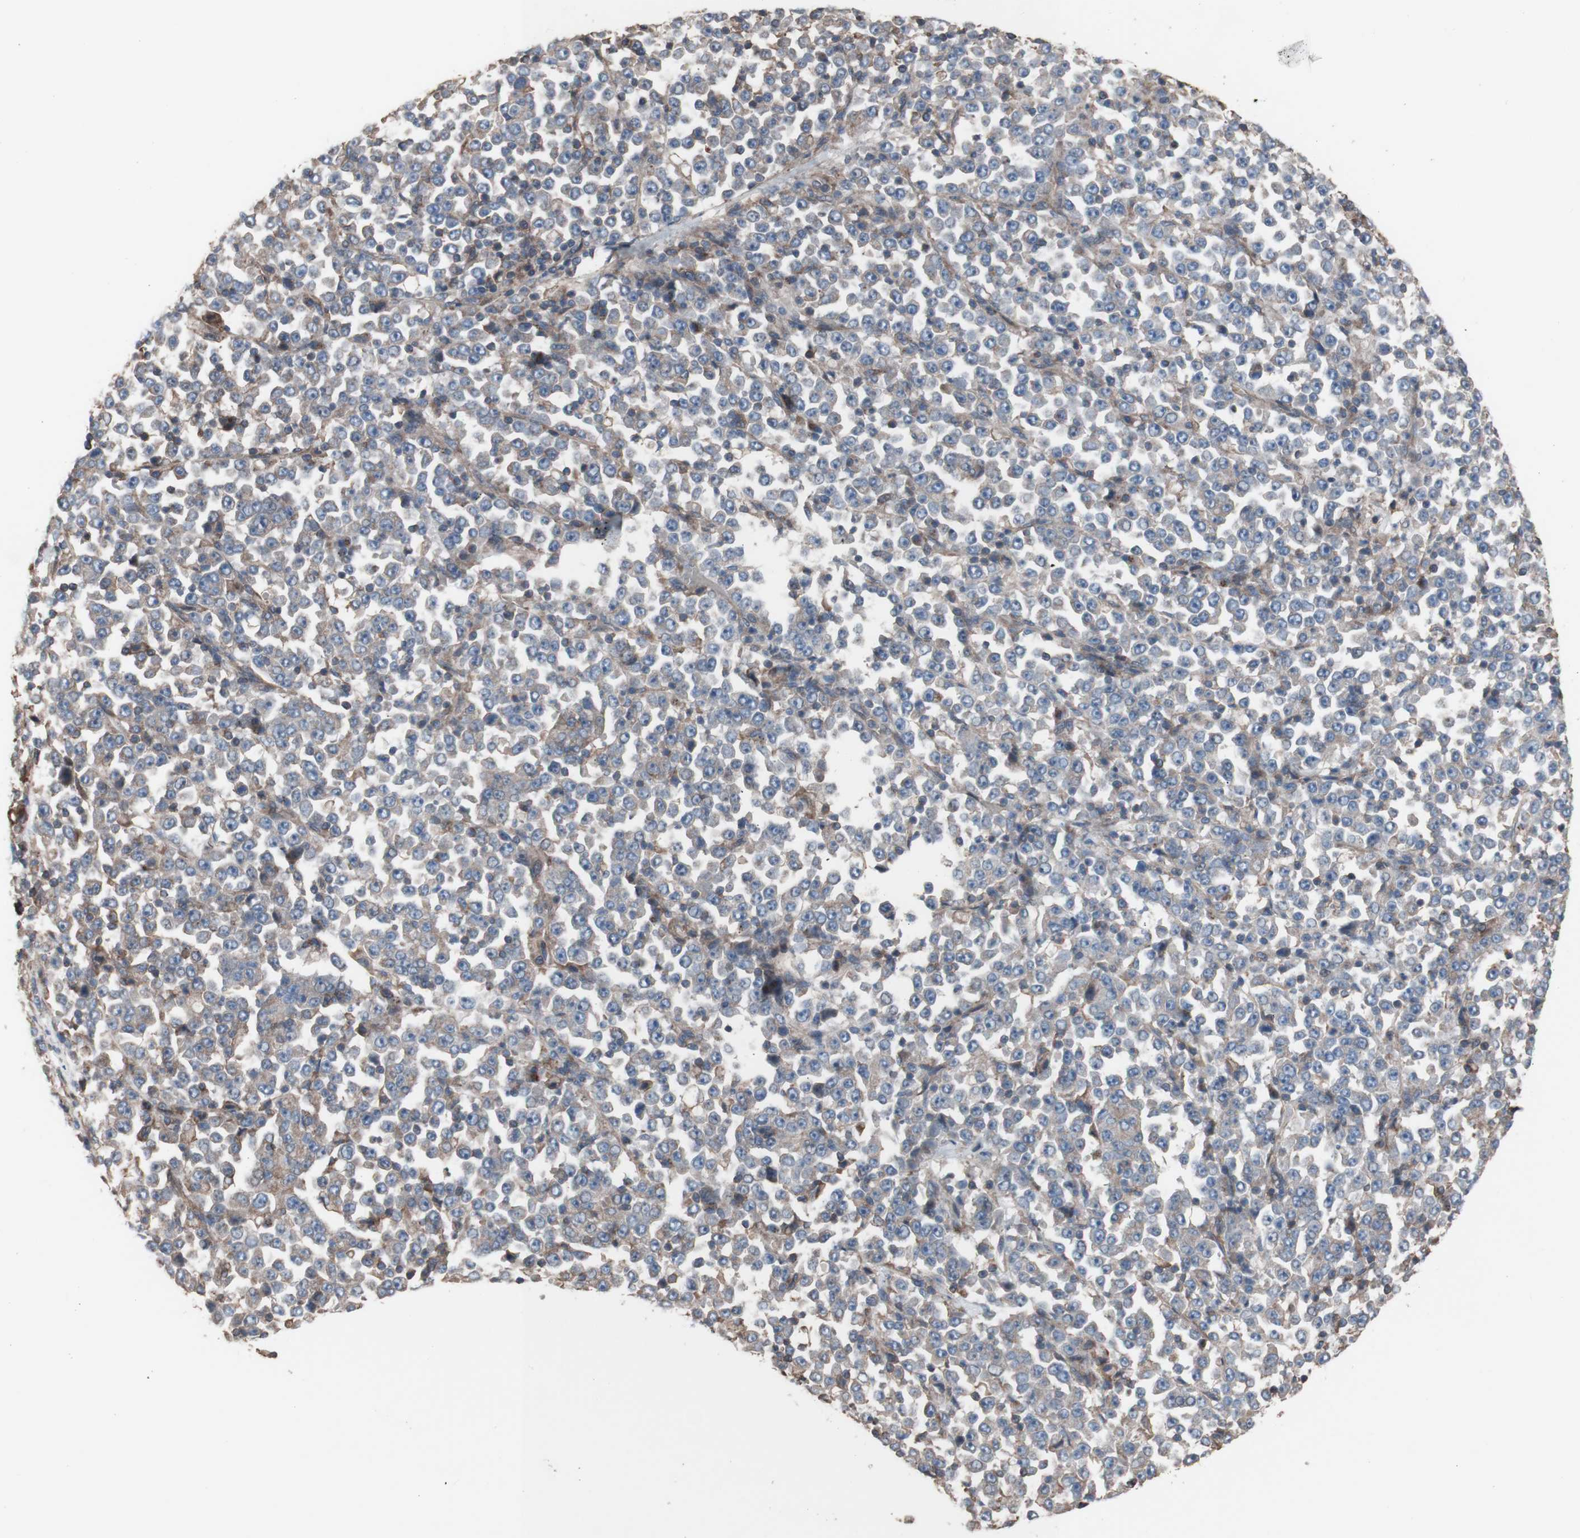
{"staining": {"intensity": "weak", "quantity": "<25%", "location": "cytoplasmic/membranous"}, "tissue": "stomach cancer", "cell_type": "Tumor cells", "image_type": "cancer", "snomed": [{"axis": "morphology", "description": "Normal tissue, NOS"}, {"axis": "morphology", "description": "Adenocarcinoma, NOS"}, {"axis": "topography", "description": "Stomach, upper"}, {"axis": "topography", "description": "Stomach"}], "caption": "The micrograph demonstrates no staining of tumor cells in stomach adenocarcinoma.", "gene": "COPB1", "patient": {"sex": "male", "age": 59}}